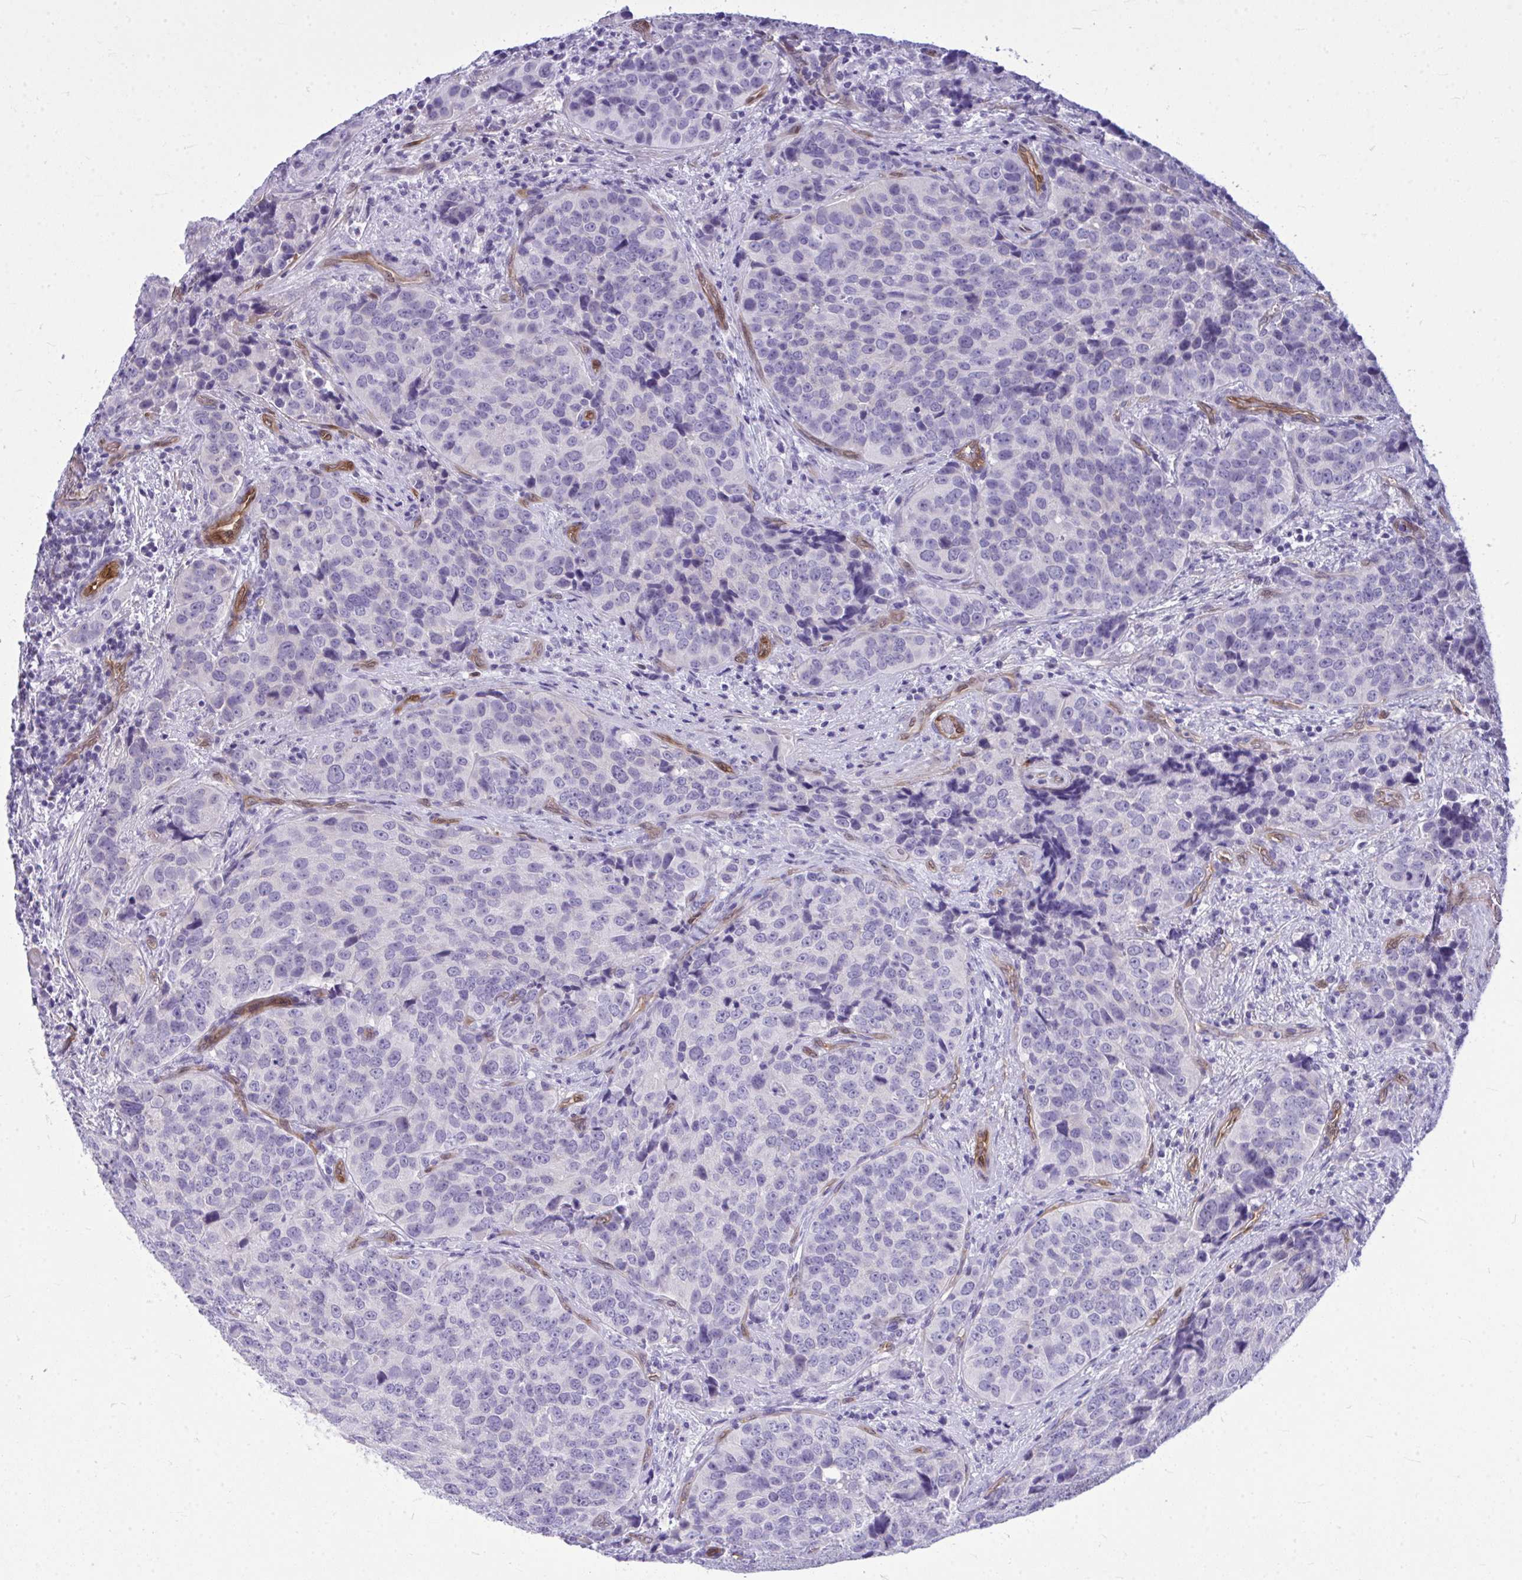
{"staining": {"intensity": "negative", "quantity": "none", "location": "none"}, "tissue": "urothelial cancer", "cell_type": "Tumor cells", "image_type": "cancer", "snomed": [{"axis": "morphology", "description": "Urothelial carcinoma, NOS"}, {"axis": "topography", "description": "Urinary bladder"}], "caption": "IHC histopathology image of neoplastic tissue: urothelial cancer stained with DAB (3,3'-diaminobenzidine) exhibits no significant protein positivity in tumor cells.", "gene": "LIMS2", "patient": {"sex": "male", "age": 52}}